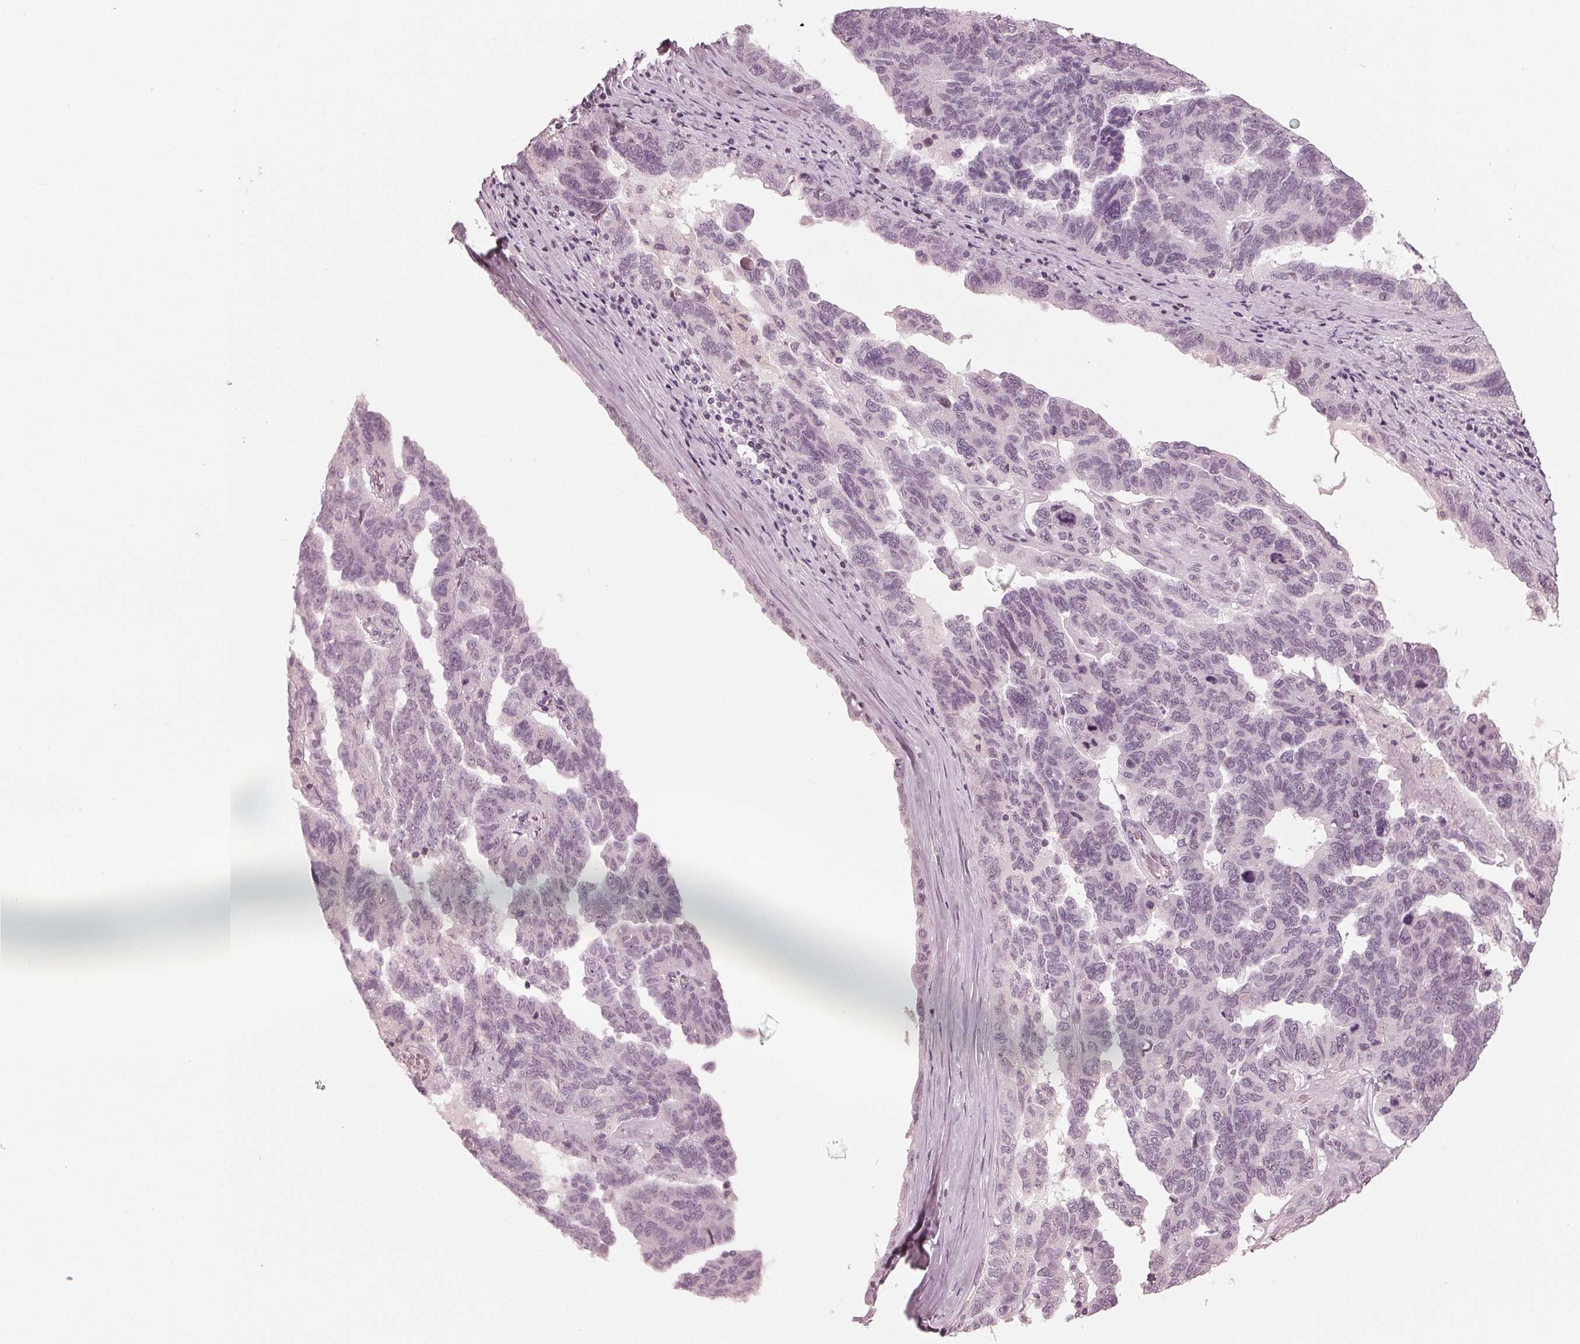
{"staining": {"intensity": "negative", "quantity": "none", "location": "none"}, "tissue": "ovarian cancer", "cell_type": "Tumor cells", "image_type": "cancer", "snomed": [{"axis": "morphology", "description": "Cystadenocarcinoma, serous, NOS"}, {"axis": "topography", "description": "Ovary"}], "caption": "IHC photomicrograph of human ovarian cancer (serous cystadenocarcinoma) stained for a protein (brown), which exhibits no positivity in tumor cells.", "gene": "ADPRHL1", "patient": {"sex": "female", "age": 64}}